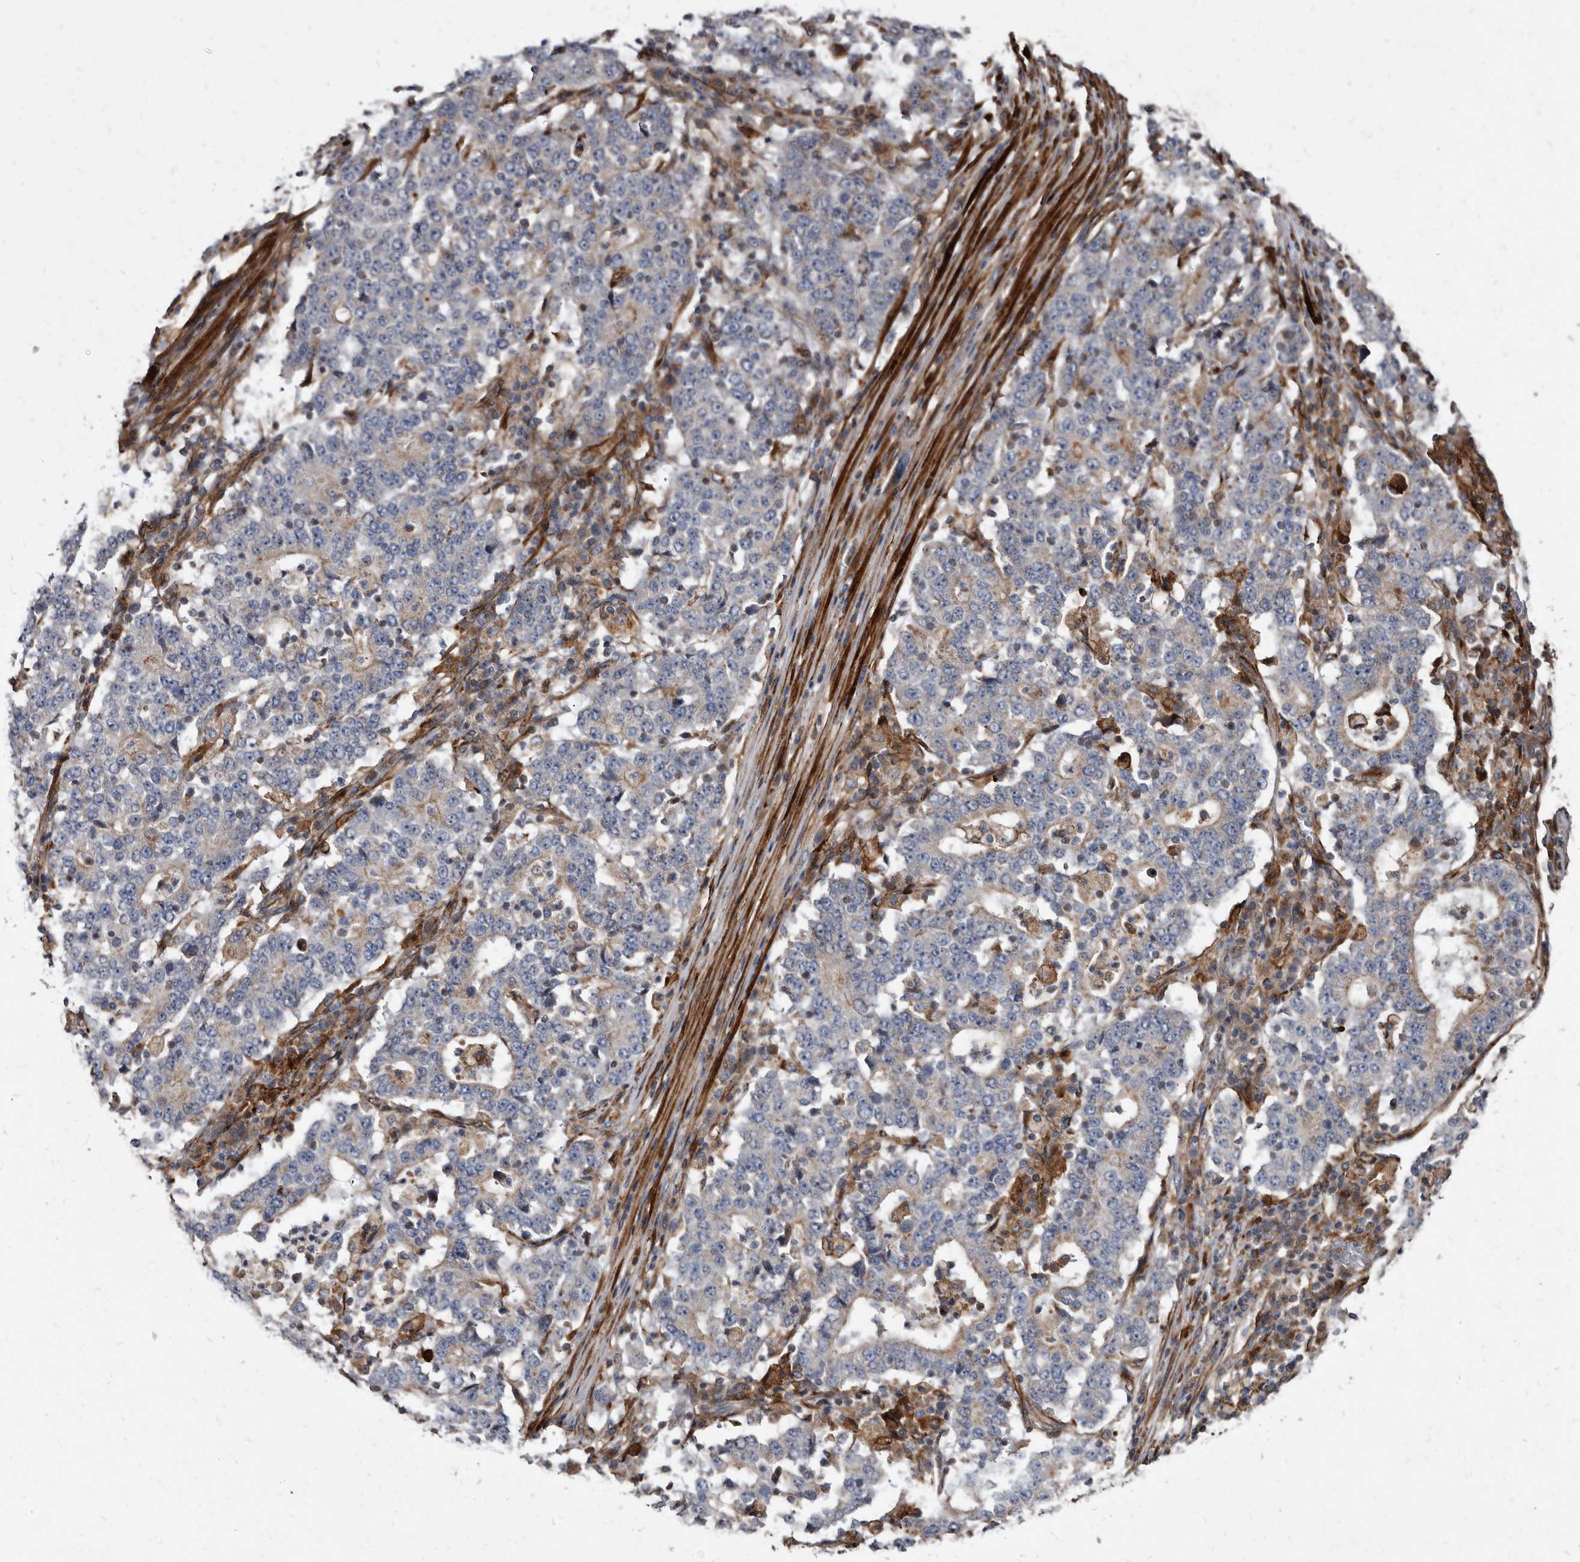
{"staining": {"intensity": "negative", "quantity": "none", "location": "none"}, "tissue": "stomach cancer", "cell_type": "Tumor cells", "image_type": "cancer", "snomed": [{"axis": "morphology", "description": "Adenocarcinoma, NOS"}, {"axis": "topography", "description": "Stomach"}], "caption": "A high-resolution histopathology image shows IHC staining of stomach cancer (adenocarcinoma), which exhibits no significant staining in tumor cells. Brightfield microscopy of immunohistochemistry stained with DAB (brown) and hematoxylin (blue), captured at high magnification.", "gene": "KCTD20", "patient": {"sex": "male", "age": 59}}